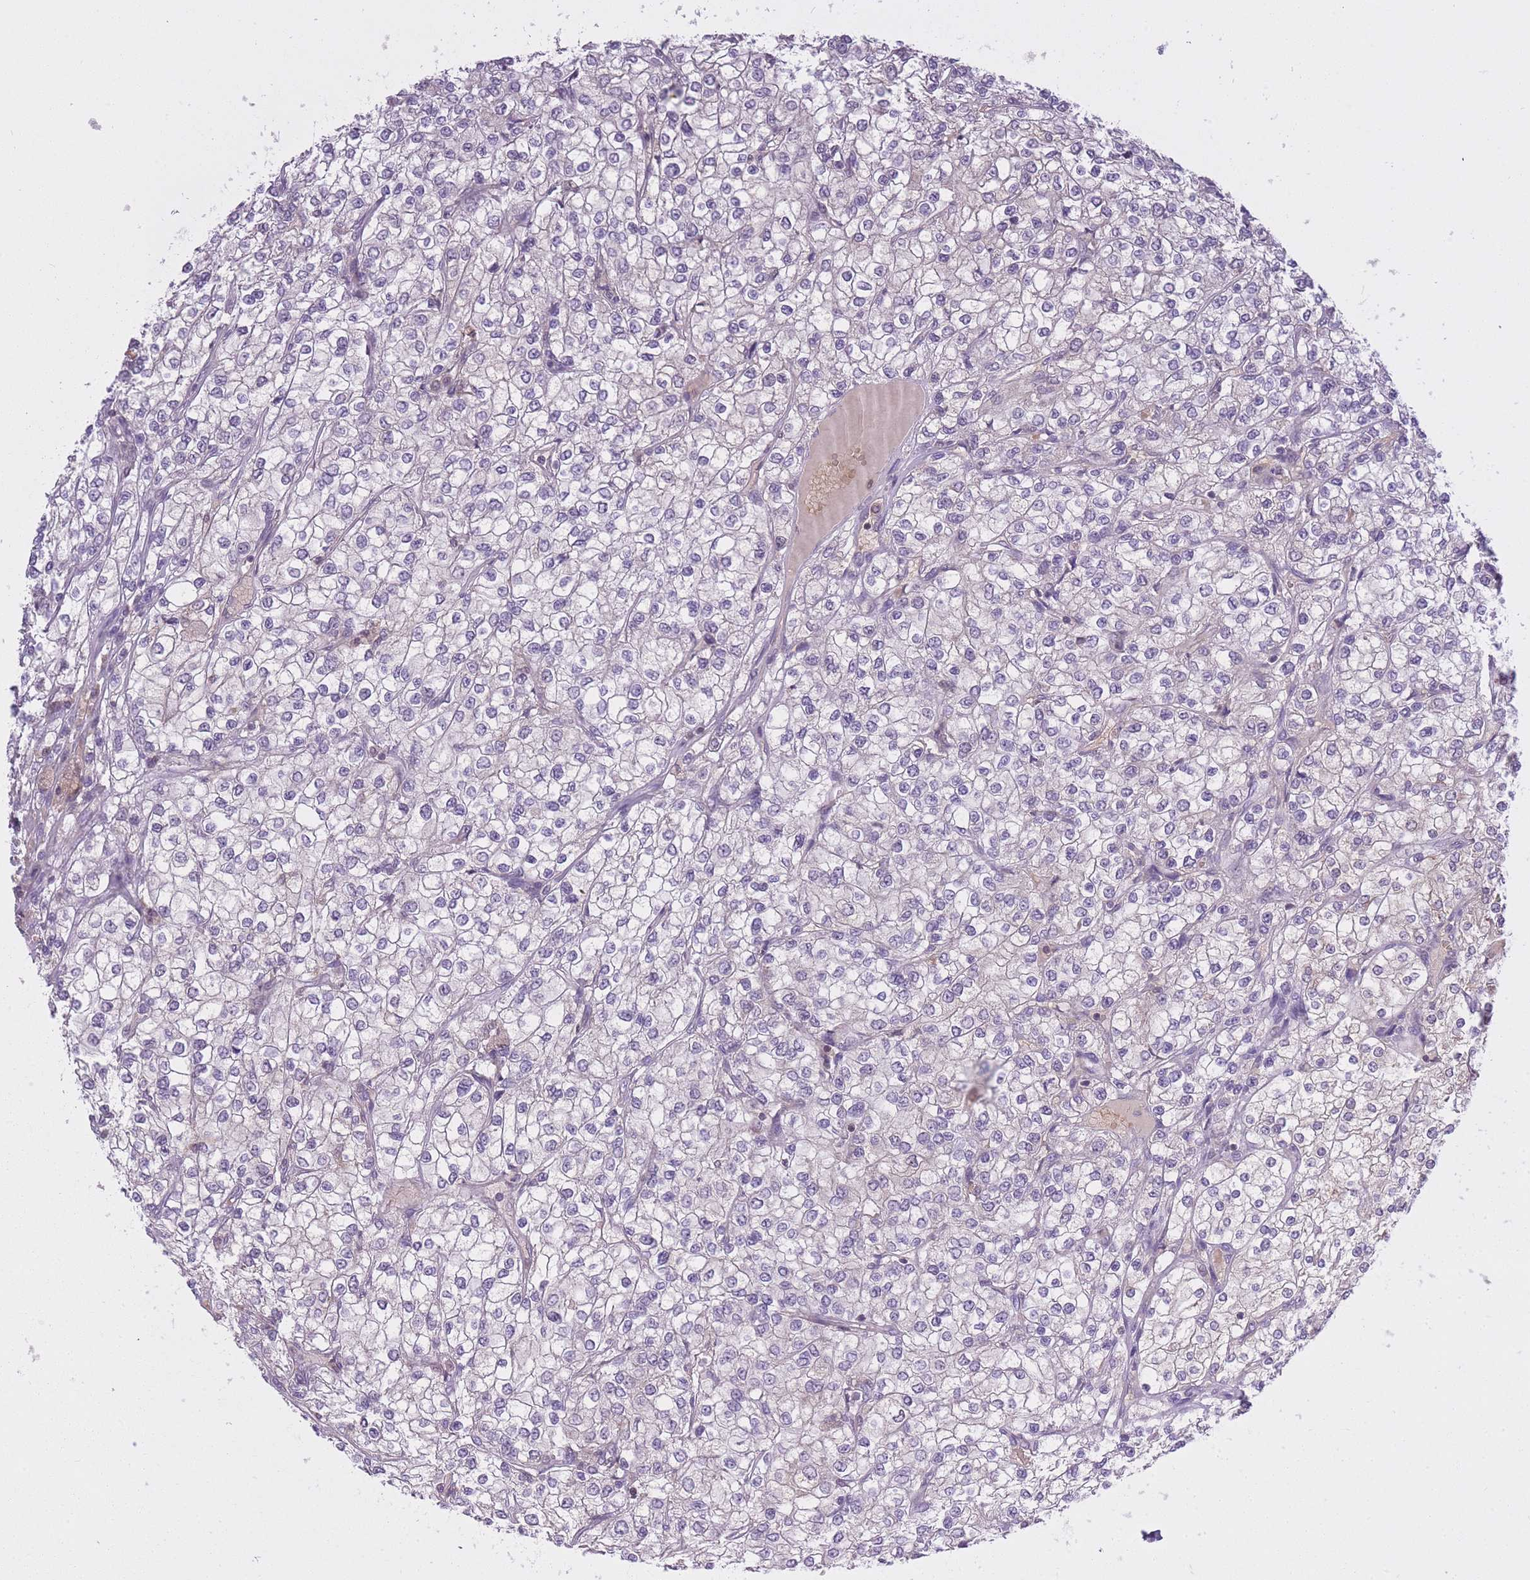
{"staining": {"intensity": "moderate", "quantity": "25%-75%", "location": "cytoplasmic/membranous,nuclear"}, "tissue": "renal cancer", "cell_type": "Tumor cells", "image_type": "cancer", "snomed": [{"axis": "morphology", "description": "Adenocarcinoma, NOS"}, {"axis": "topography", "description": "Kidney"}], "caption": "Brown immunohistochemical staining in renal cancer displays moderate cytoplasmic/membranous and nuclear staining in approximately 25%-75% of tumor cells.", "gene": "CXorf38", "patient": {"sex": "male", "age": 80}}